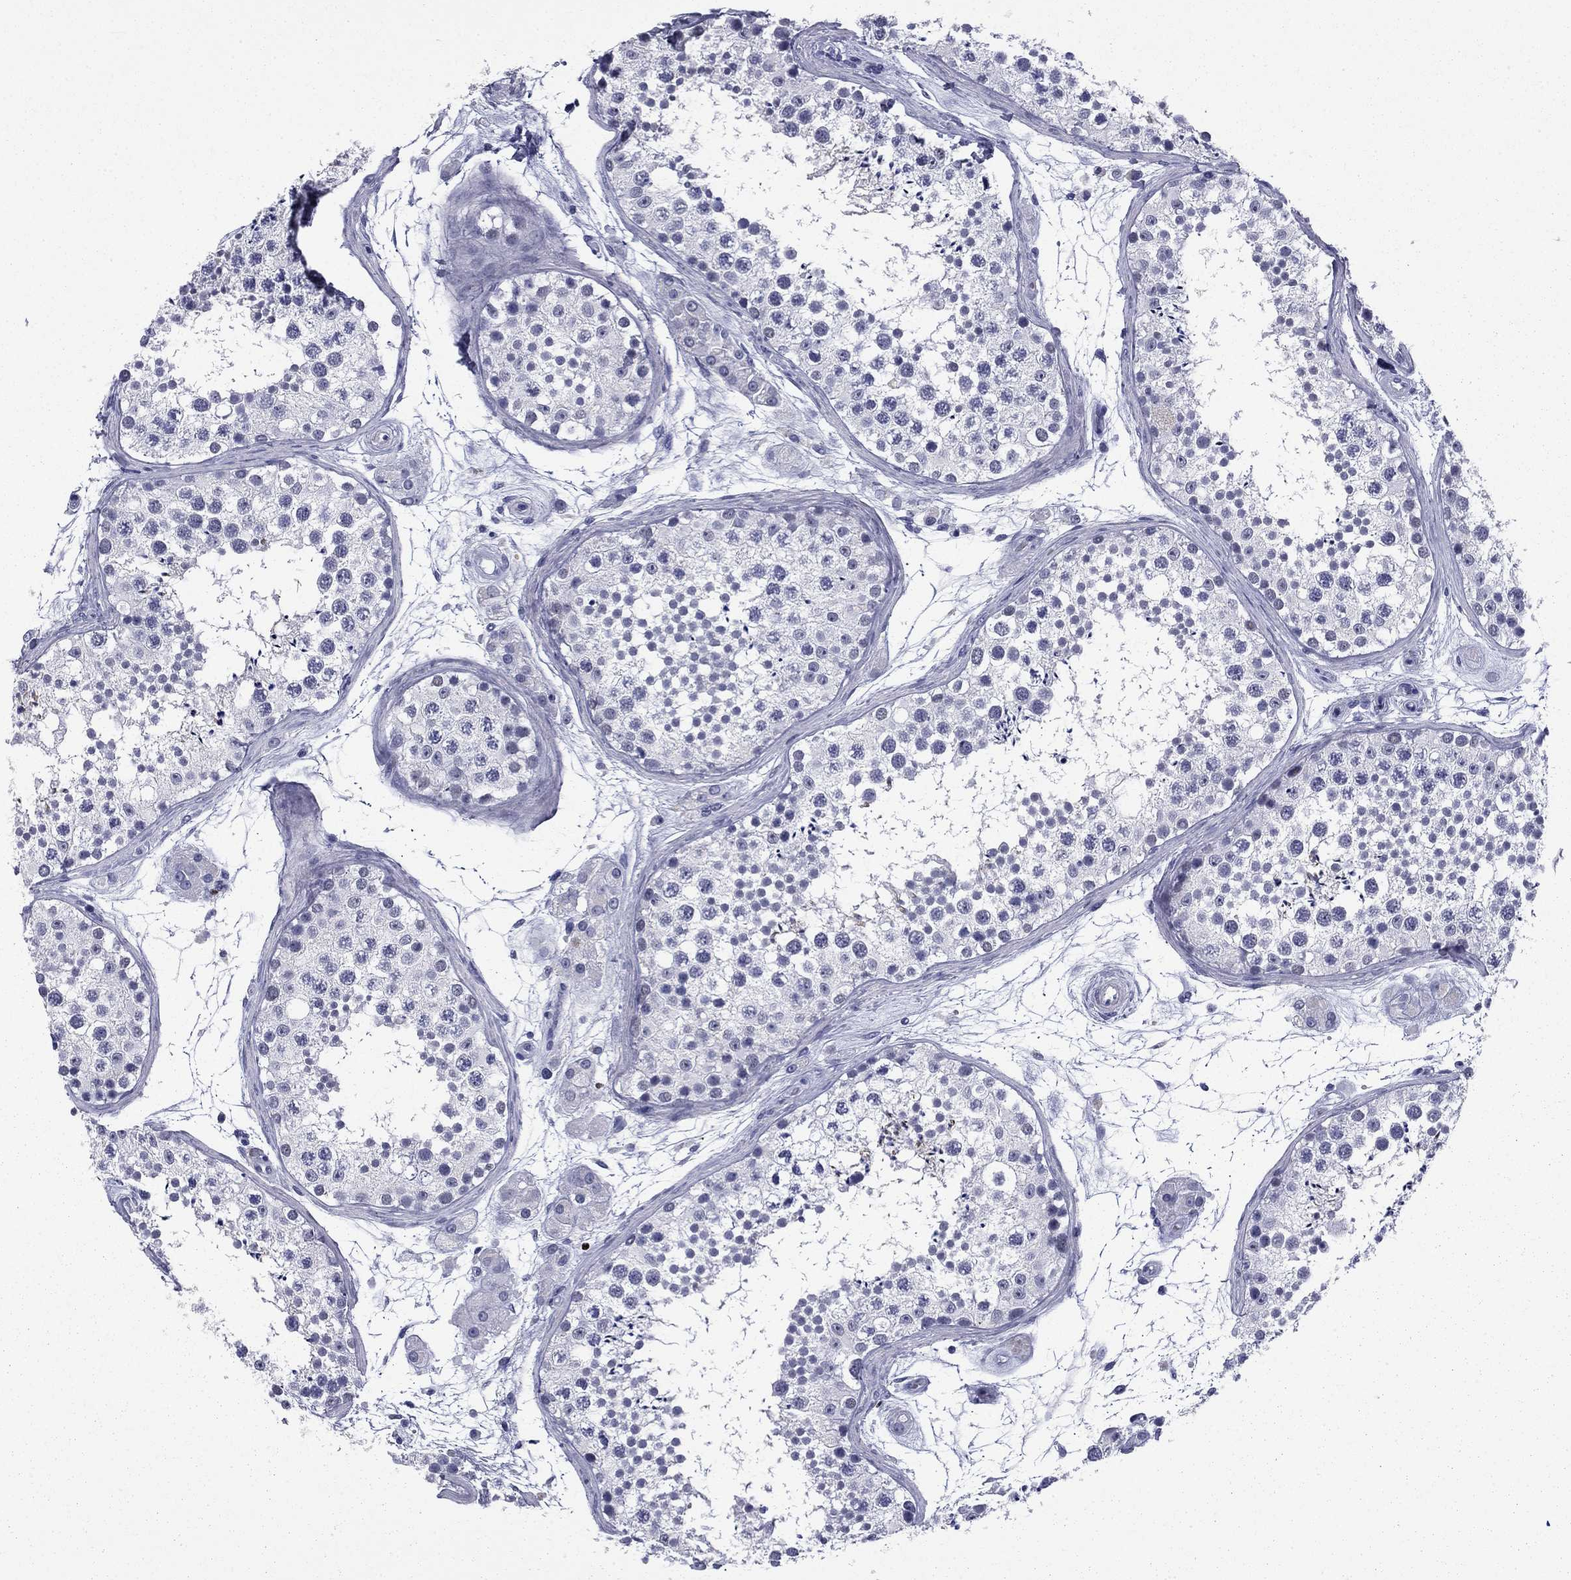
{"staining": {"intensity": "negative", "quantity": "none", "location": "none"}, "tissue": "testis", "cell_type": "Cells in seminiferous ducts", "image_type": "normal", "snomed": [{"axis": "morphology", "description": "Normal tissue, NOS"}, {"axis": "topography", "description": "Testis"}], "caption": "Immunohistochemistry (IHC) of normal testis displays no staining in cells in seminiferous ducts.", "gene": "IKZF3", "patient": {"sex": "male", "age": 41}}